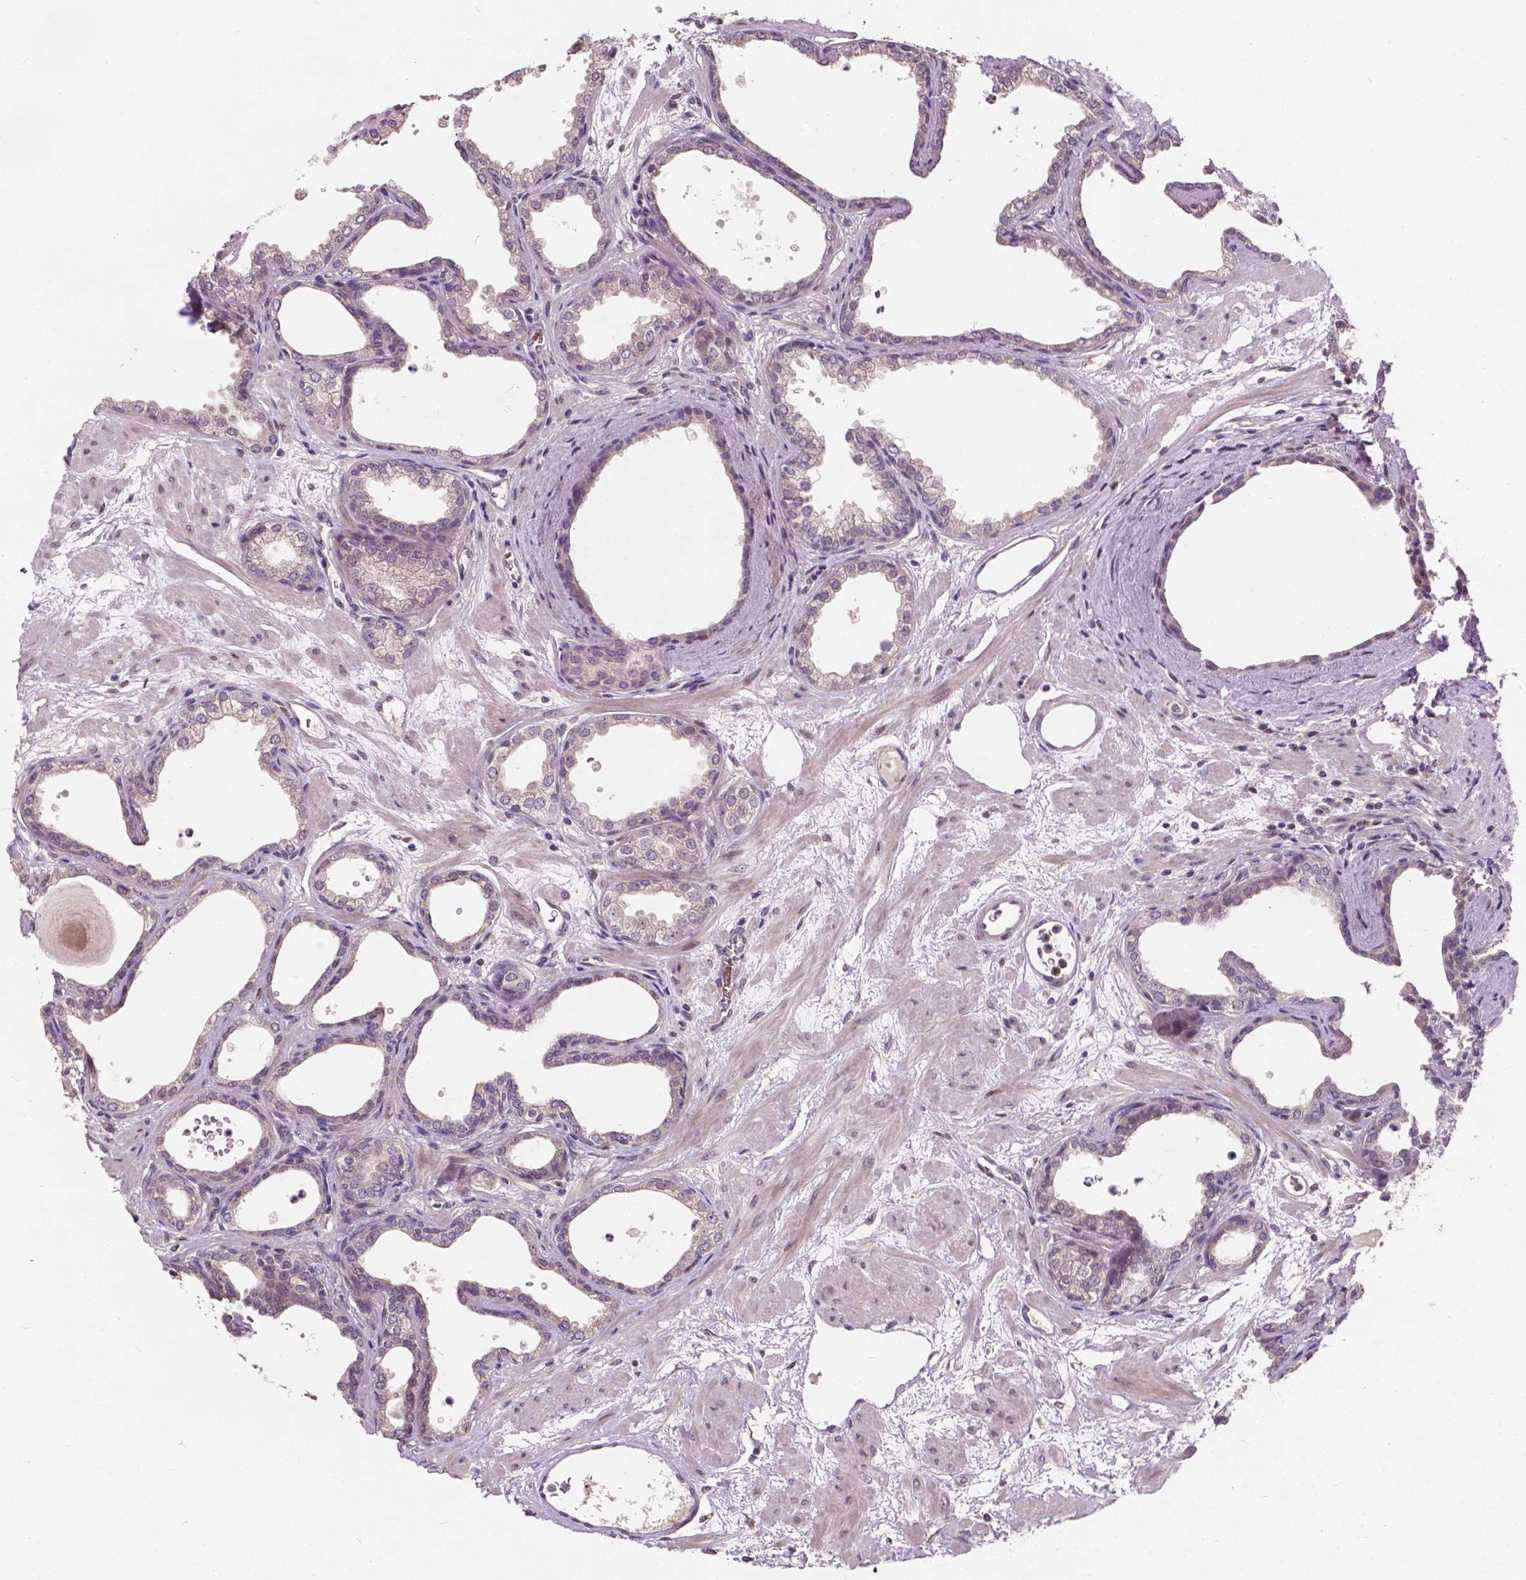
{"staining": {"intensity": "weak", "quantity": "<25%", "location": "cytoplasmic/membranous"}, "tissue": "prostate", "cell_type": "Glandular cells", "image_type": "normal", "snomed": [{"axis": "morphology", "description": "Normal tissue, NOS"}, {"axis": "topography", "description": "Prostate"}], "caption": "Protein analysis of normal prostate demonstrates no significant positivity in glandular cells.", "gene": "DUSP16", "patient": {"sex": "male", "age": 37}}